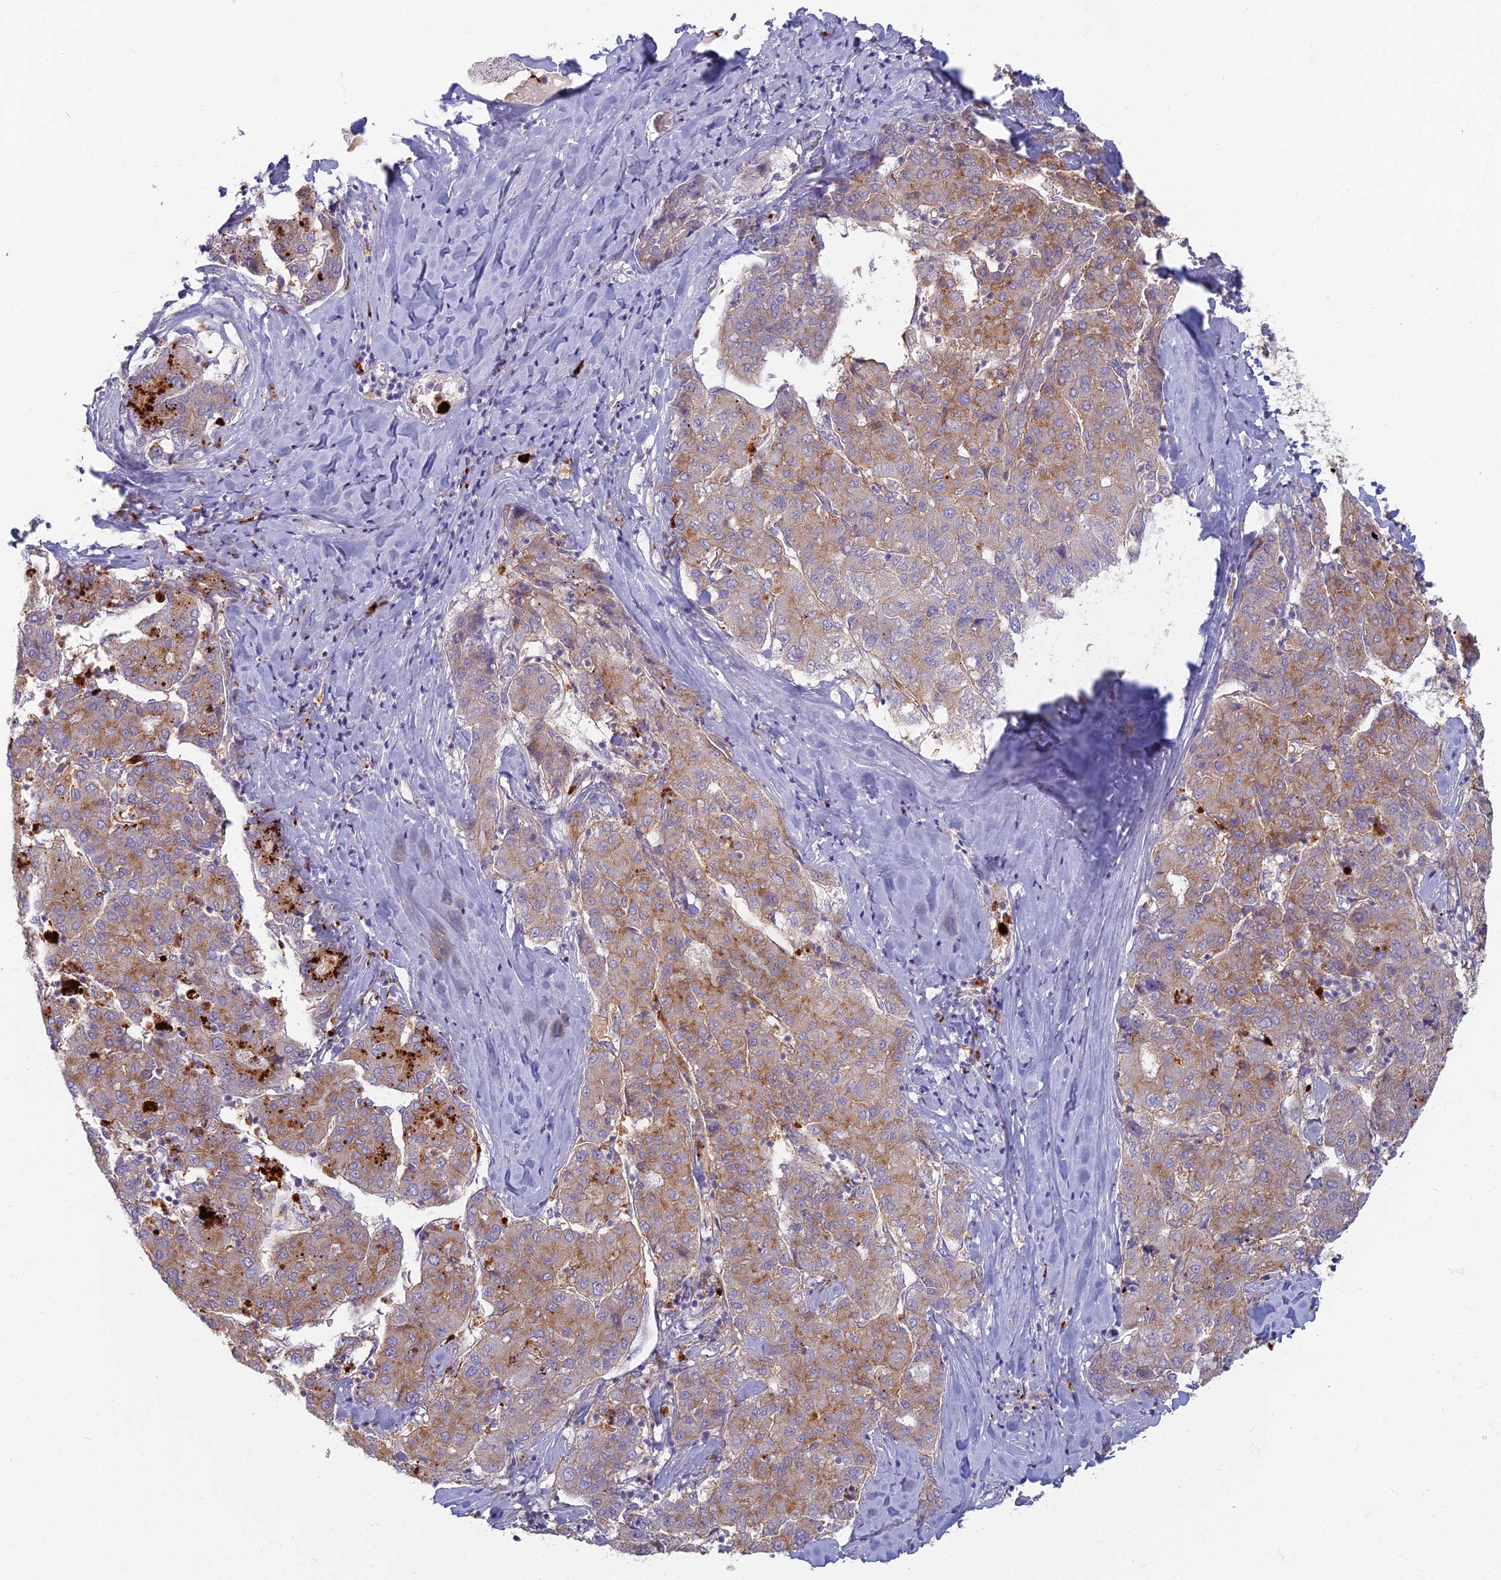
{"staining": {"intensity": "moderate", "quantity": ">75%", "location": "cytoplasmic/membranous"}, "tissue": "liver cancer", "cell_type": "Tumor cells", "image_type": "cancer", "snomed": [{"axis": "morphology", "description": "Carcinoma, Hepatocellular, NOS"}, {"axis": "topography", "description": "Liver"}], "caption": "Liver hepatocellular carcinoma stained with immunohistochemistry (IHC) demonstrates moderate cytoplasmic/membranous expression in approximately >75% of tumor cells.", "gene": "PROX2", "patient": {"sex": "male", "age": 65}}